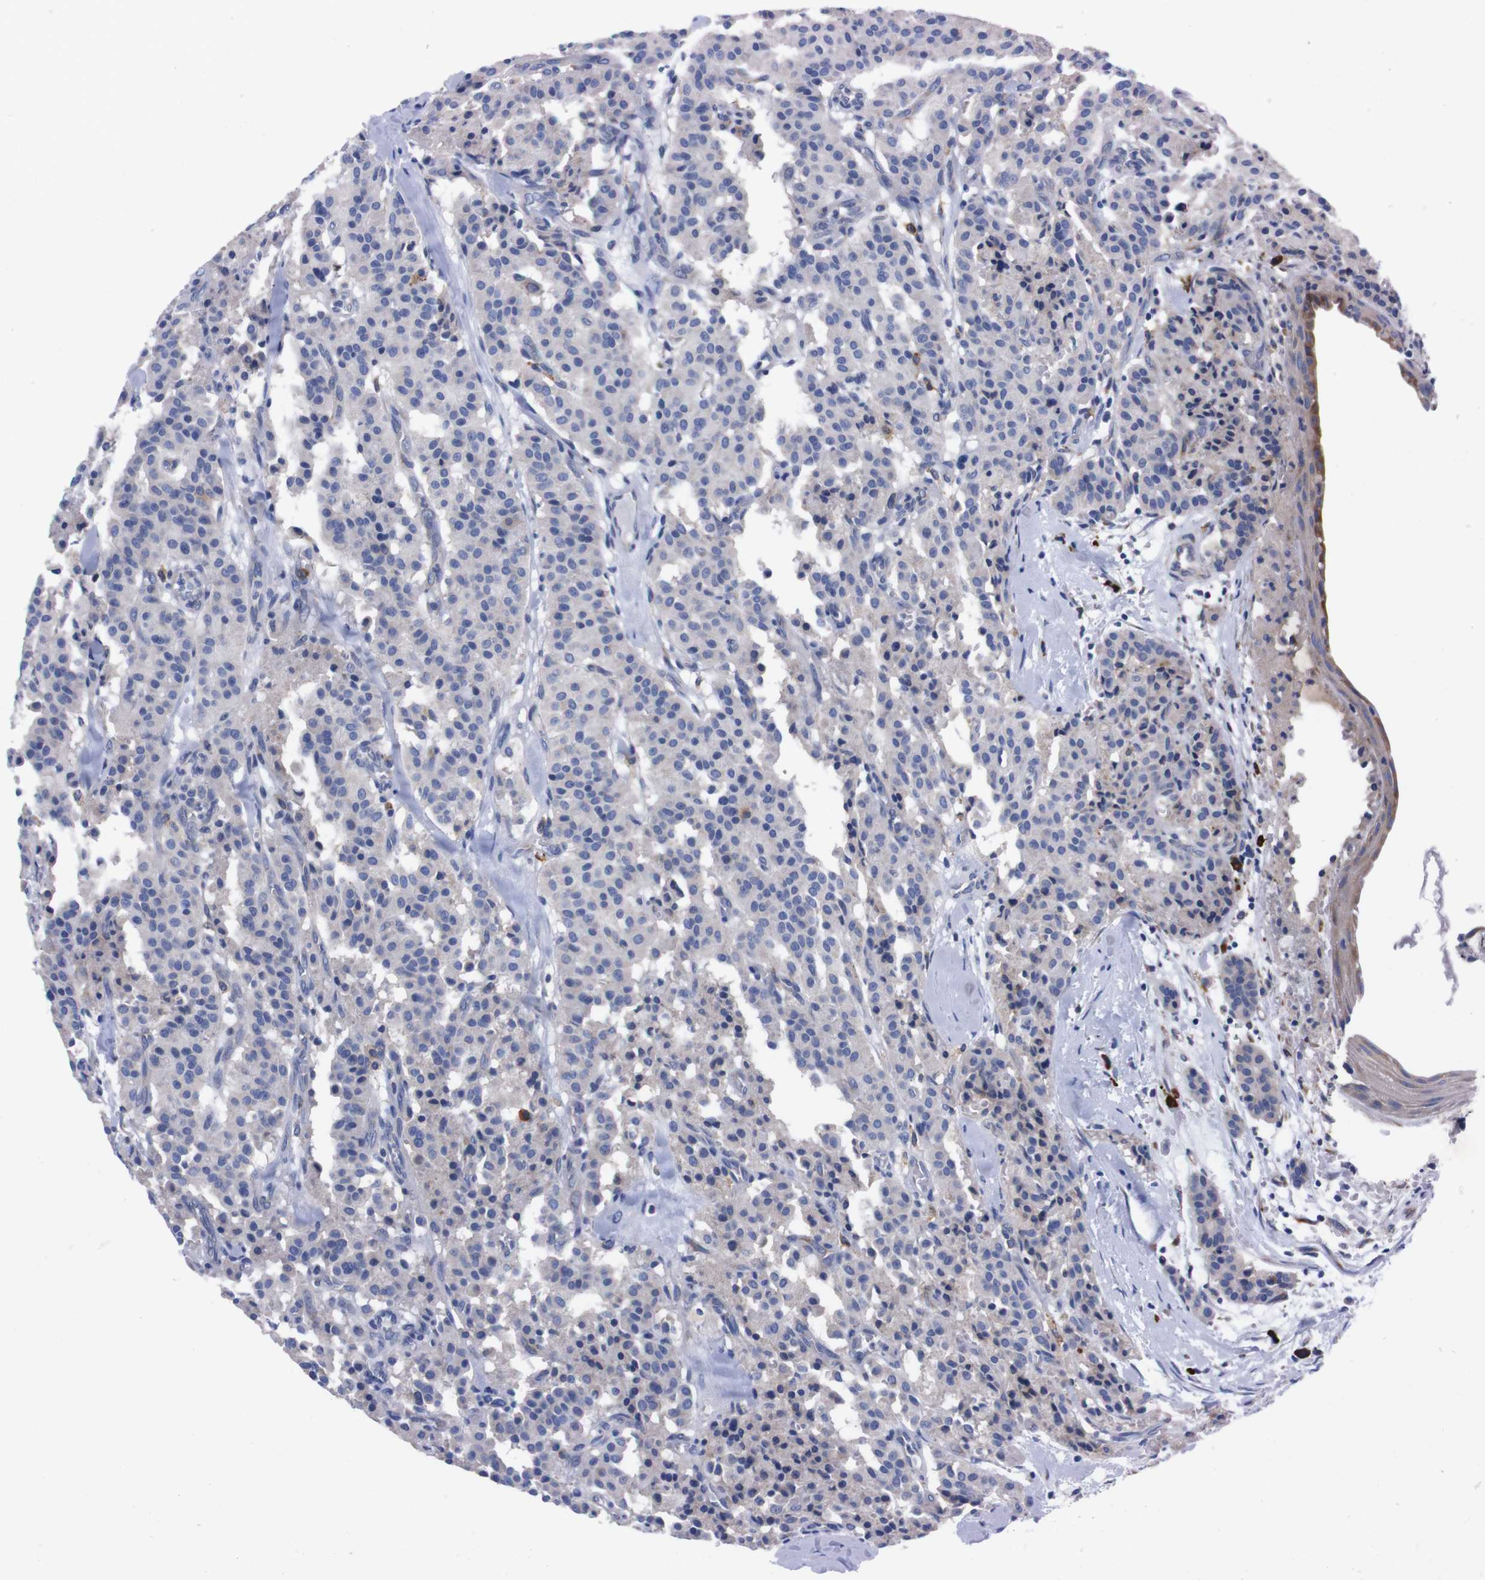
{"staining": {"intensity": "negative", "quantity": "none", "location": "none"}, "tissue": "carcinoid", "cell_type": "Tumor cells", "image_type": "cancer", "snomed": [{"axis": "morphology", "description": "Carcinoid, malignant, NOS"}, {"axis": "topography", "description": "Lung"}], "caption": "This micrograph is of carcinoid (malignant) stained with immunohistochemistry (IHC) to label a protein in brown with the nuclei are counter-stained blue. There is no staining in tumor cells.", "gene": "NEBL", "patient": {"sex": "male", "age": 30}}